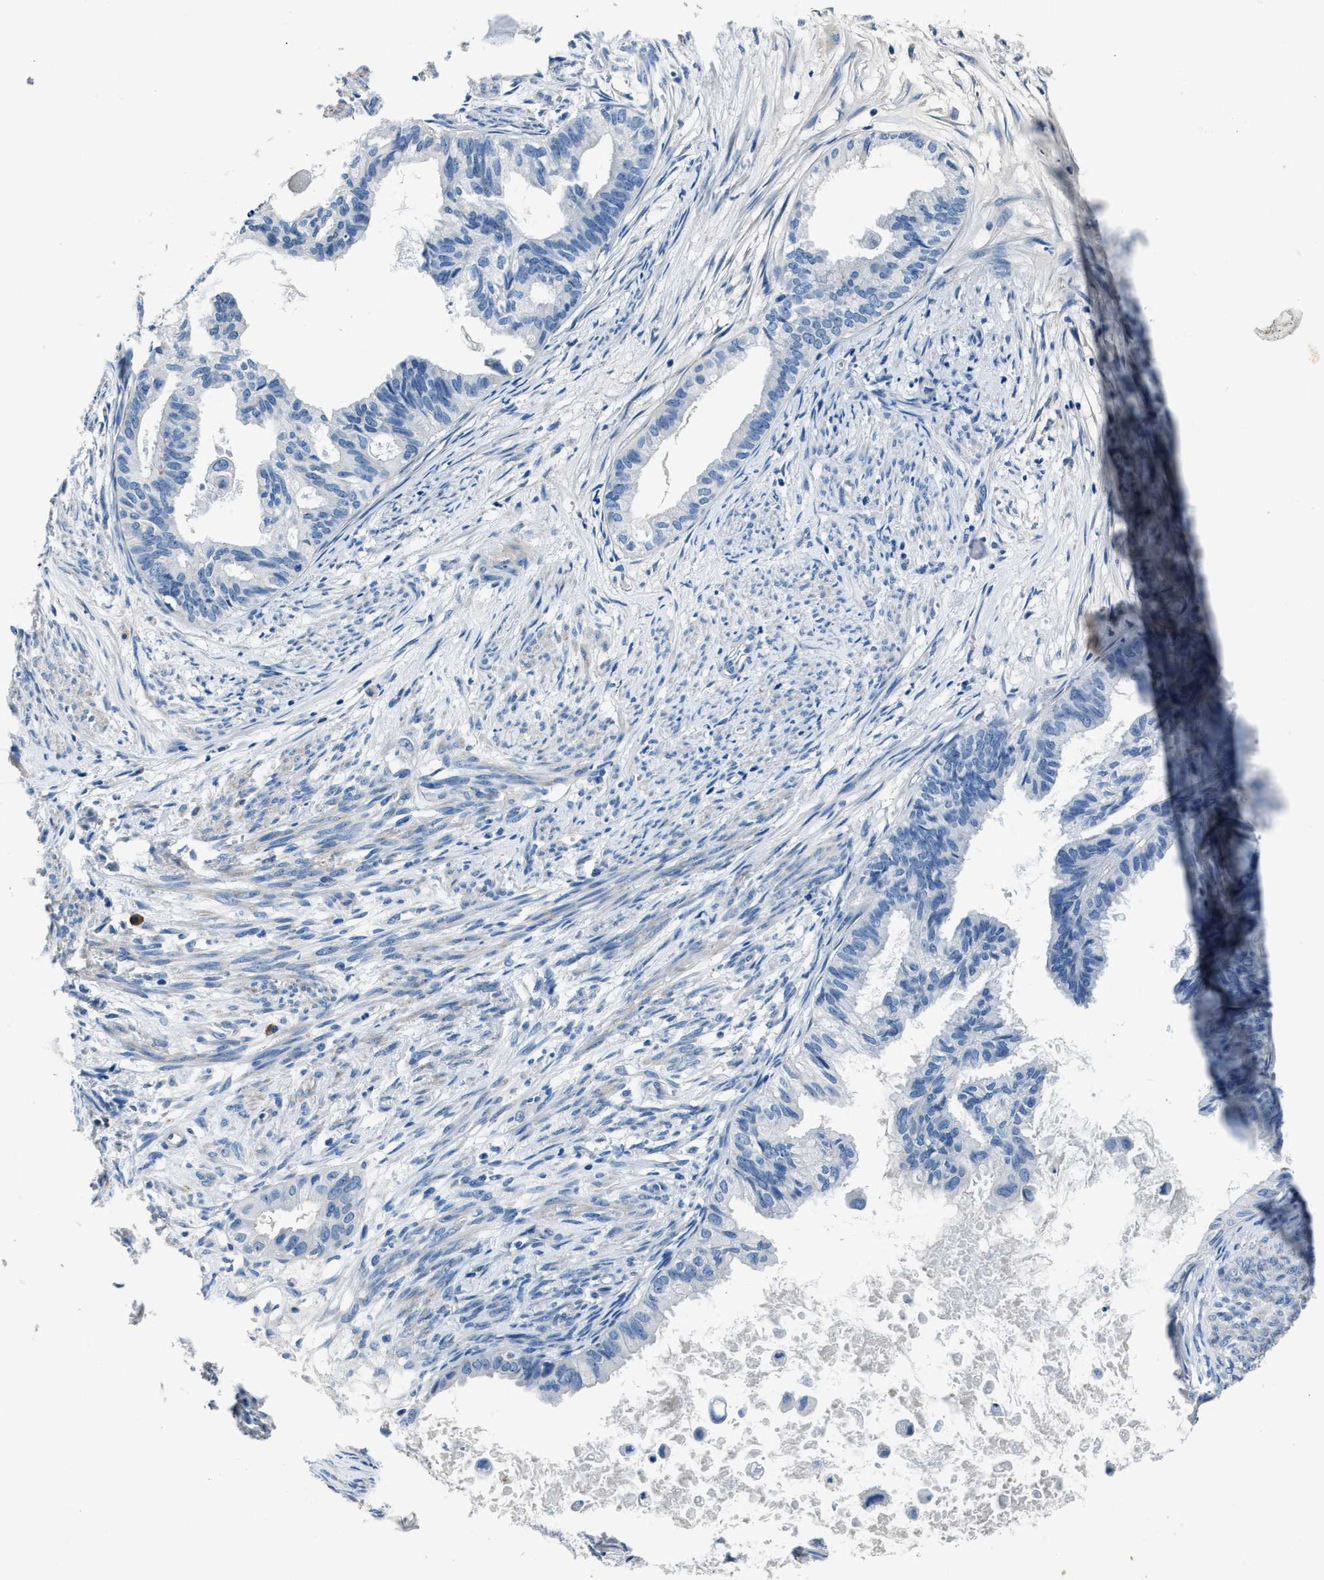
{"staining": {"intensity": "negative", "quantity": "none", "location": "none"}, "tissue": "cervical cancer", "cell_type": "Tumor cells", "image_type": "cancer", "snomed": [{"axis": "morphology", "description": "Normal tissue, NOS"}, {"axis": "morphology", "description": "Adenocarcinoma, NOS"}, {"axis": "topography", "description": "Cervix"}, {"axis": "topography", "description": "Endometrium"}], "caption": "This is an immunohistochemistry (IHC) photomicrograph of human cervical cancer (adenocarcinoma). There is no staining in tumor cells.", "gene": "NACAD", "patient": {"sex": "female", "age": 86}}